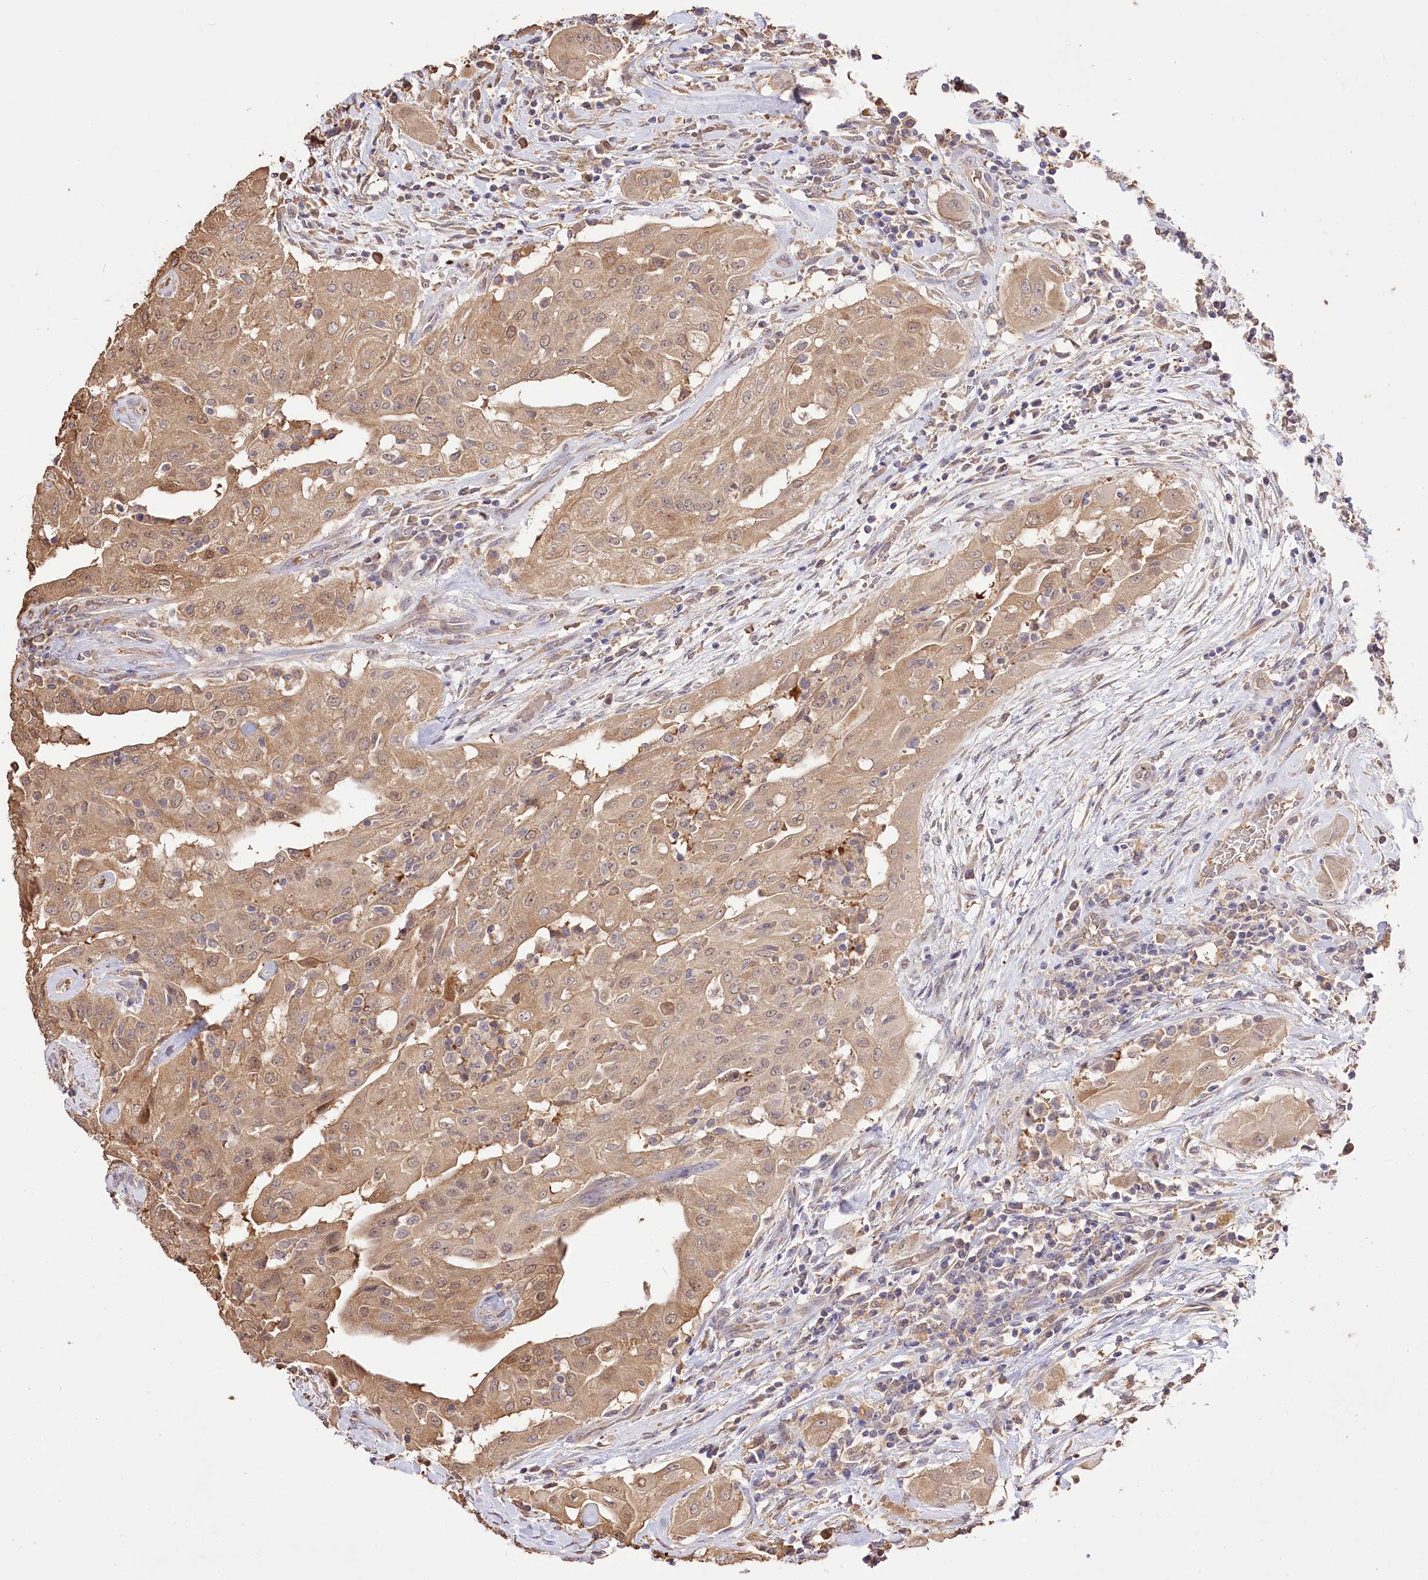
{"staining": {"intensity": "moderate", "quantity": ">75%", "location": "cytoplasmic/membranous"}, "tissue": "thyroid cancer", "cell_type": "Tumor cells", "image_type": "cancer", "snomed": [{"axis": "morphology", "description": "Papillary adenocarcinoma, NOS"}, {"axis": "topography", "description": "Thyroid gland"}], "caption": "IHC image of neoplastic tissue: human papillary adenocarcinoma (thyroid) stained using immunohistochemistry (IHC) shows medium levels of moderate protein expression localized specifically in the cytoplasmic/membranous of tumor cells, appearing as a cytoplasmic/membranous brown color.", "gene": "R3HDM2", "patient": {"sex": "female", "age": 59}}